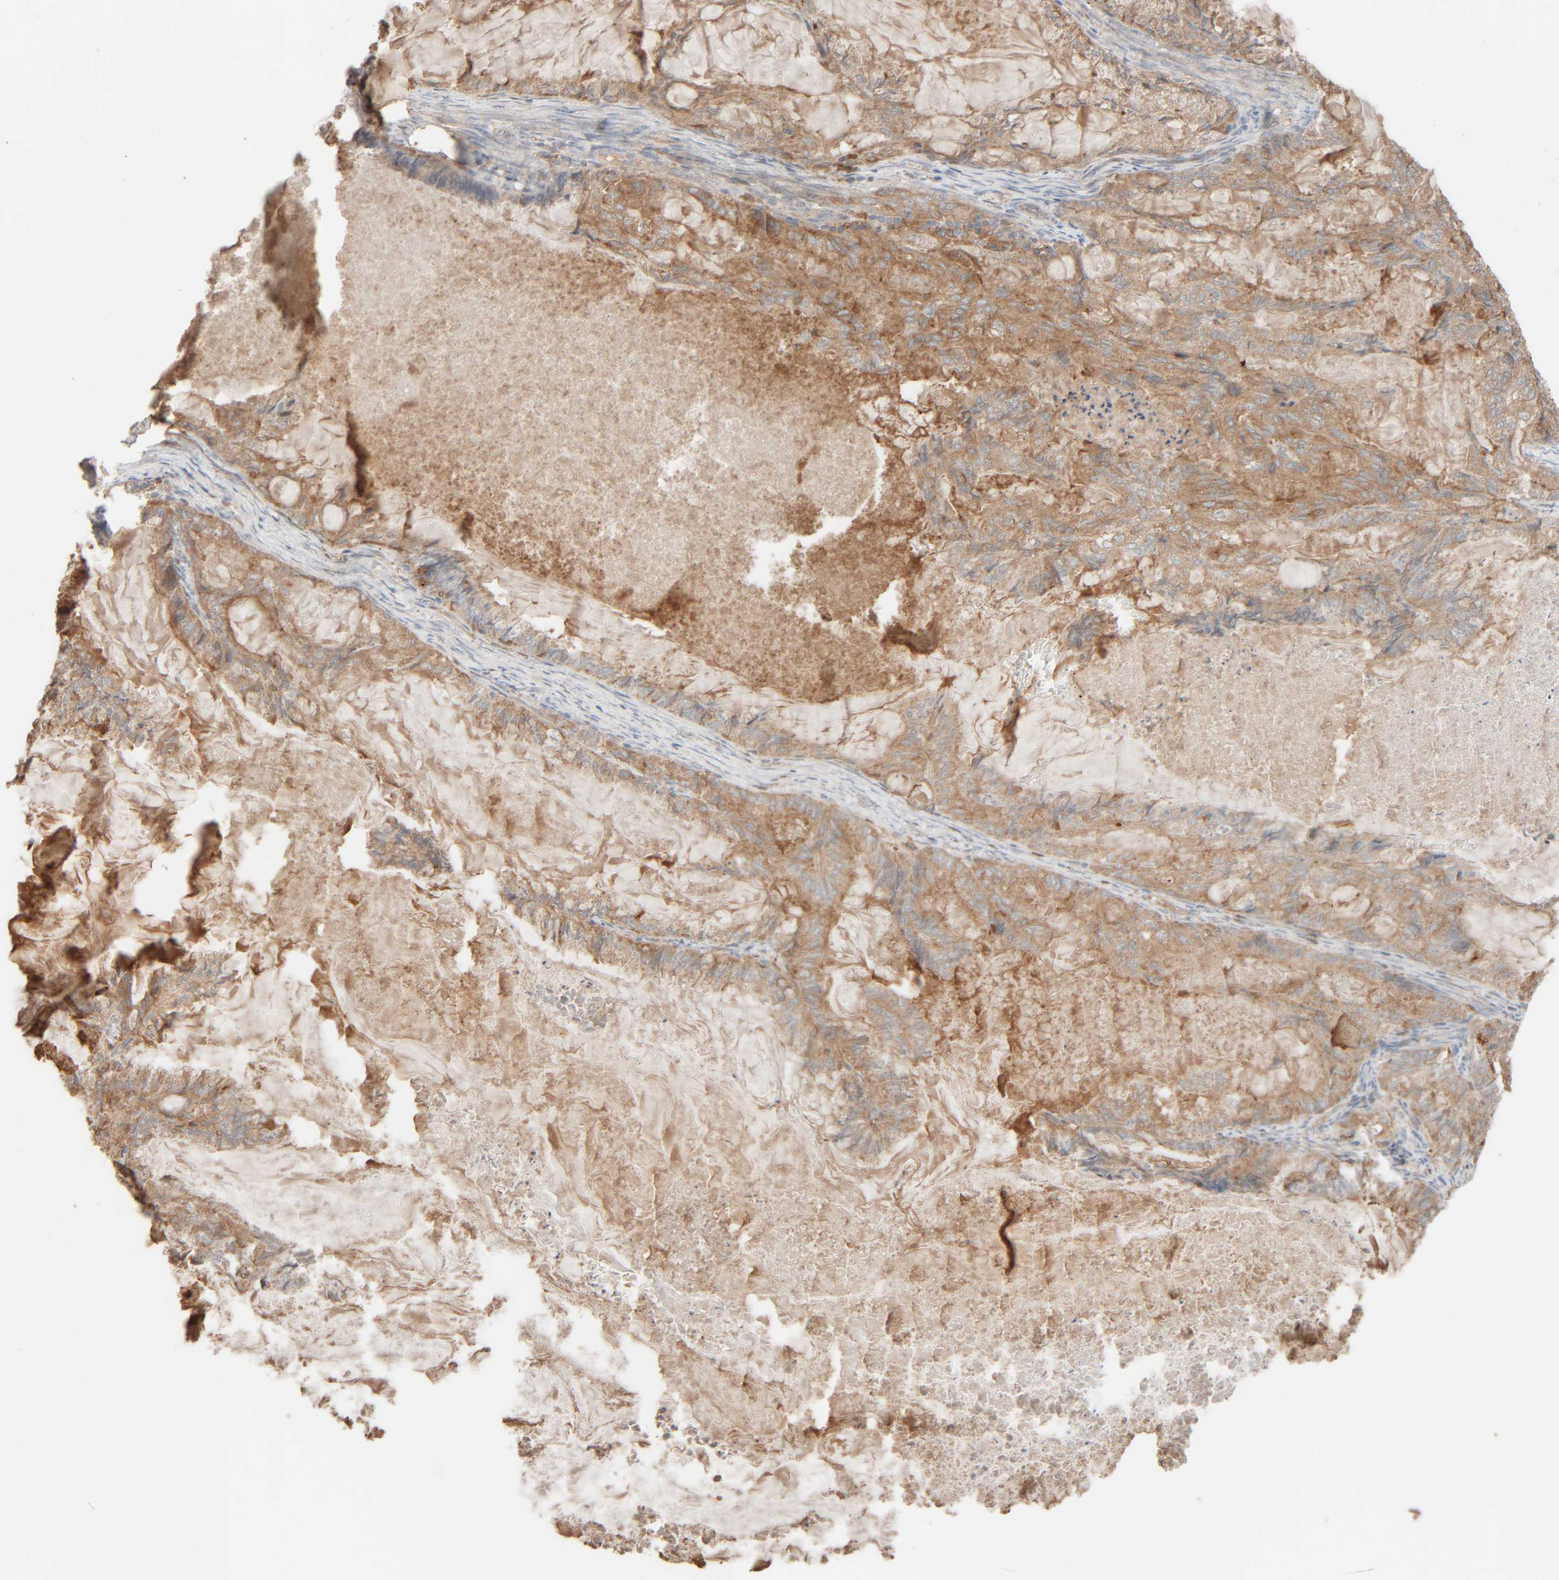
{"staining": {"intensity": "moderate", "quantity": ">75%", "location": "cytoplasmic/membranous"}, "tissue": "endometrial cancer", "cell_type": "Tumor cells", "image_type": "cancer", "snomed": [{"axis": "morphology", "description": "Adenocarcinoma, NOS"}, {"axis": "topography", "description": "Endometrium"}], "caption": "Endometrial adenocarcinoma tissue exhibits moderate cytoplasmic/membranous positivity in approximately >75% of tumor cells", "gene": "TMEM192", "patient": {"sex": "female", "age": 86}}